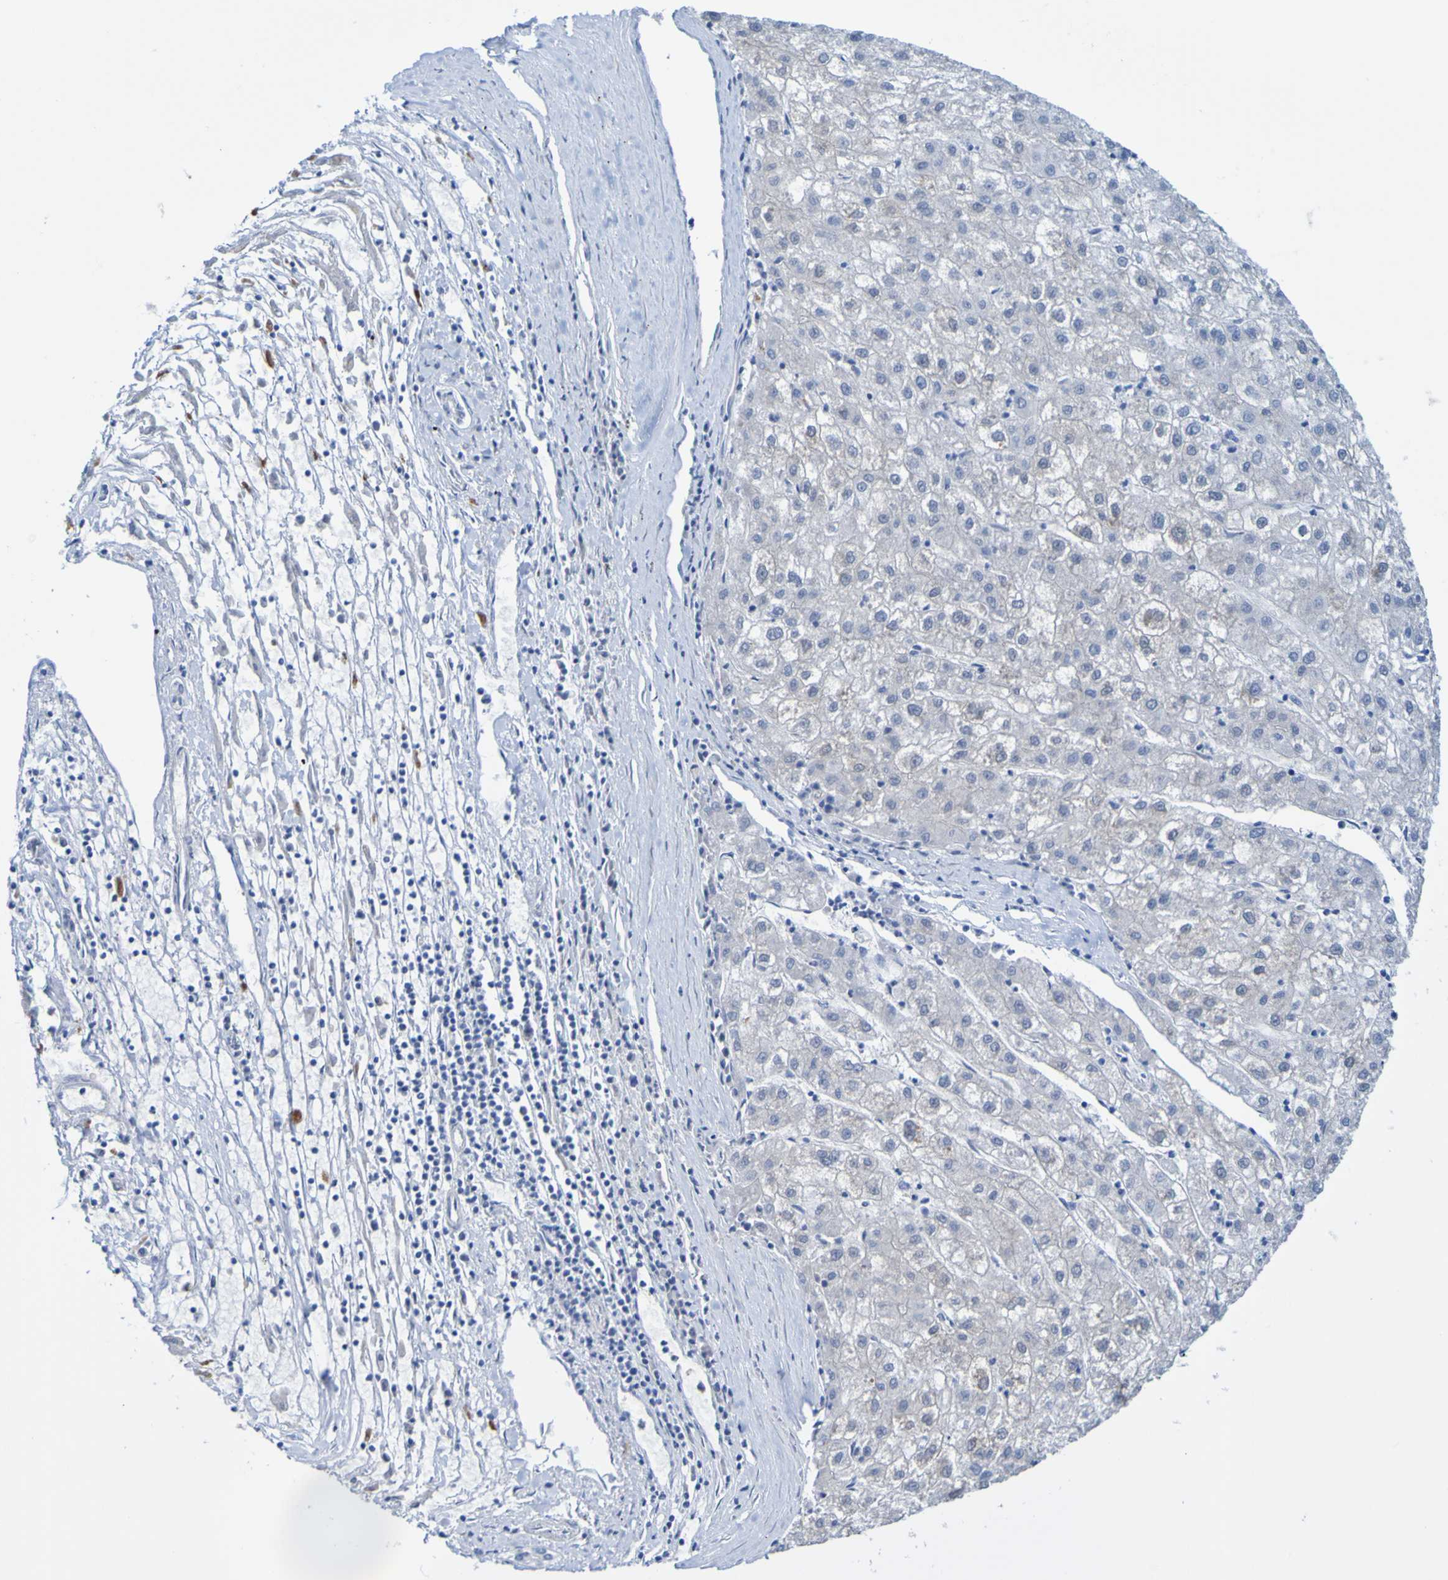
{"staining": {"intensity": "negative", "quantity": "none", "location": "none"}, "tissue": "liver cancer", "cell_type": "Tumor cells", "image_type": "cancer", "snomed": [{"axis": "morphology", "description": "Carcinoma, Hepatocellular, NOS"}, {"axis": "topography", "description": "Liver"}], "caption": "Image shows no significant protein staining in tumor cells of liver cancer. (Brightfield microscopy of DAB immunohistochemistry at high magnification).", "gene": "ACMSD", "patient": {"sex": "male", "age": 72}}